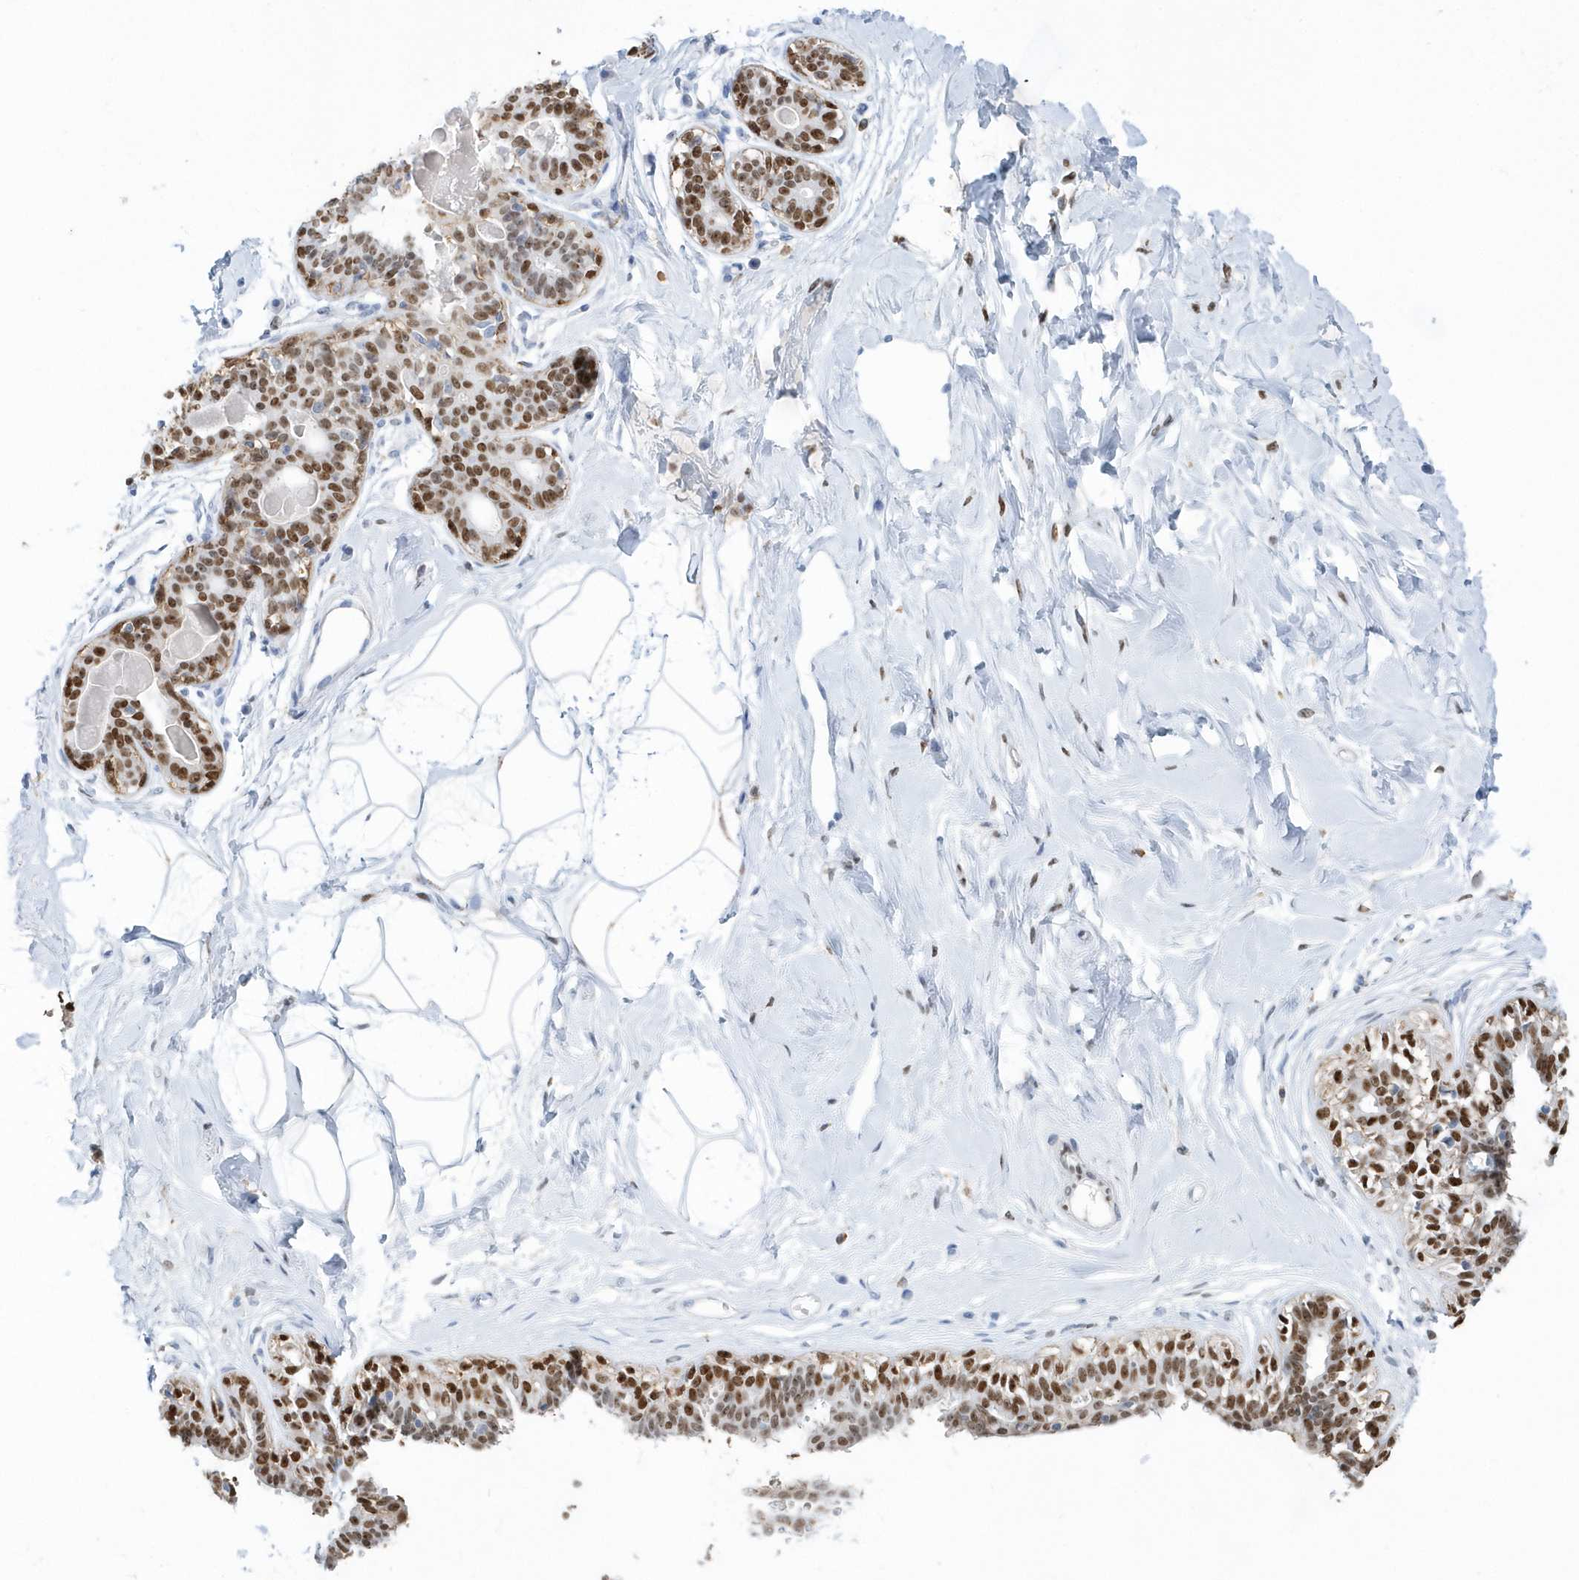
{"staining": {"intensity": "negative", "quantity": "none", "location": "none"}, "tissue": "breast", "cell_type": "Adipocytes", "image_type": "normal", "snomed": [{"axis": "morphology", "description": "Normal tissue, NOS"}, {"axis": "topography", "description": "Breast"}], "caption": "Unremarkable breast was stained to show a protein in brown. There is no significant expression in adipocytes. (DAB immunohistochemistry, high magnification).", "gene": "MACROH2A2", "patient": {"sex": "female", "age": 45}}